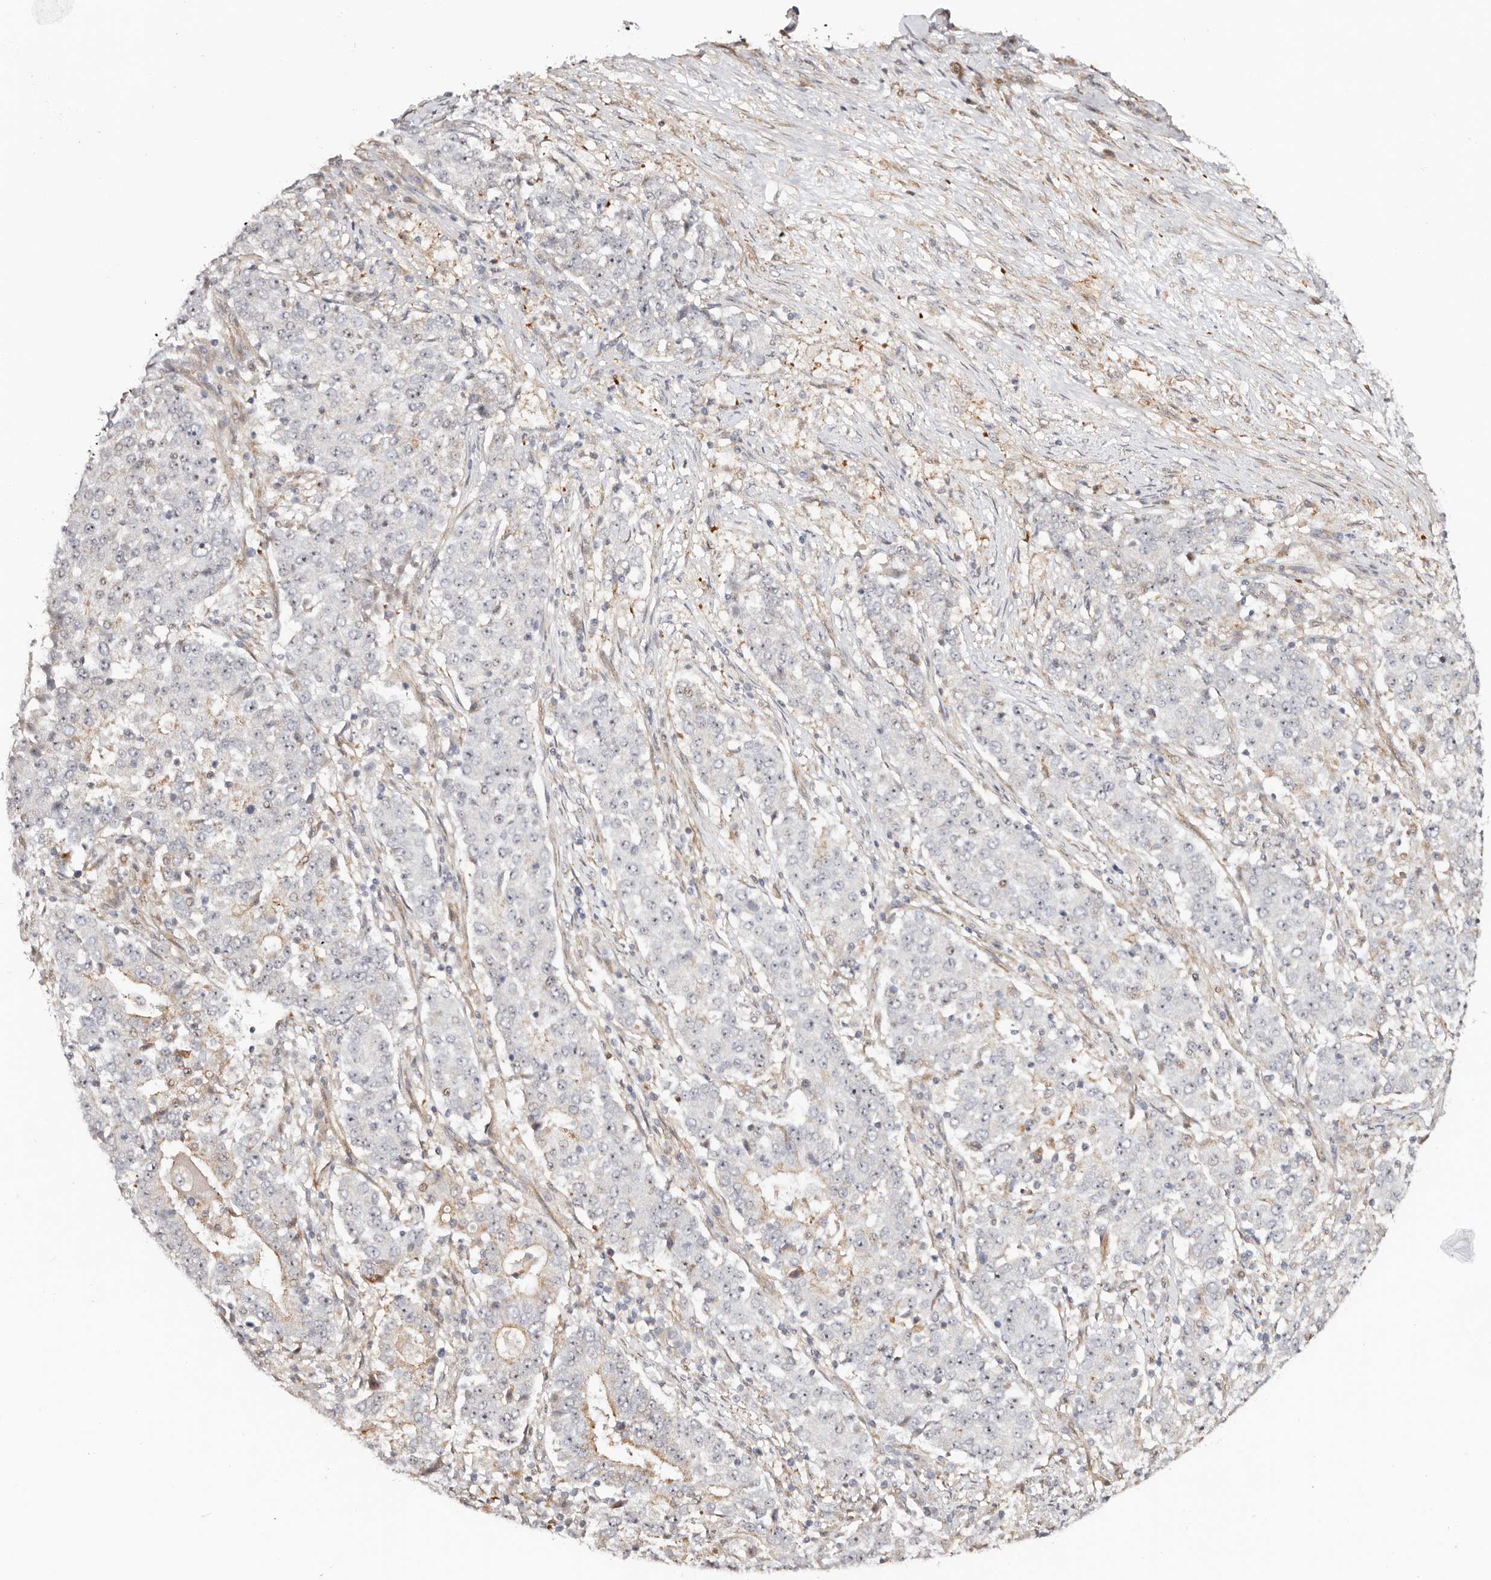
{"staining": {"intensity": "weak", "quantity": "<25%", "location": "cytoplasmic/membranous,nuclear"}, "tissue": "stomach cancer", "cell_type": "Tumor cells", "image_type": "cancer", "snomed": [{"axis": "morphology", "description": "Adenocarcinoma, NOS"}, {"axis": "topography", "description": "Stomach"}], "caption": "DAB immunohistochemical staining of adenocarcinoma (stomach) exhibits no significant positivity in tumor cells. (Brightfield microscopy of DAB (3,3'-diaminobenzidine) IHC at high magnification).", "gene": "ODF2L", "patient": {"sex": "male", "age": 59}}